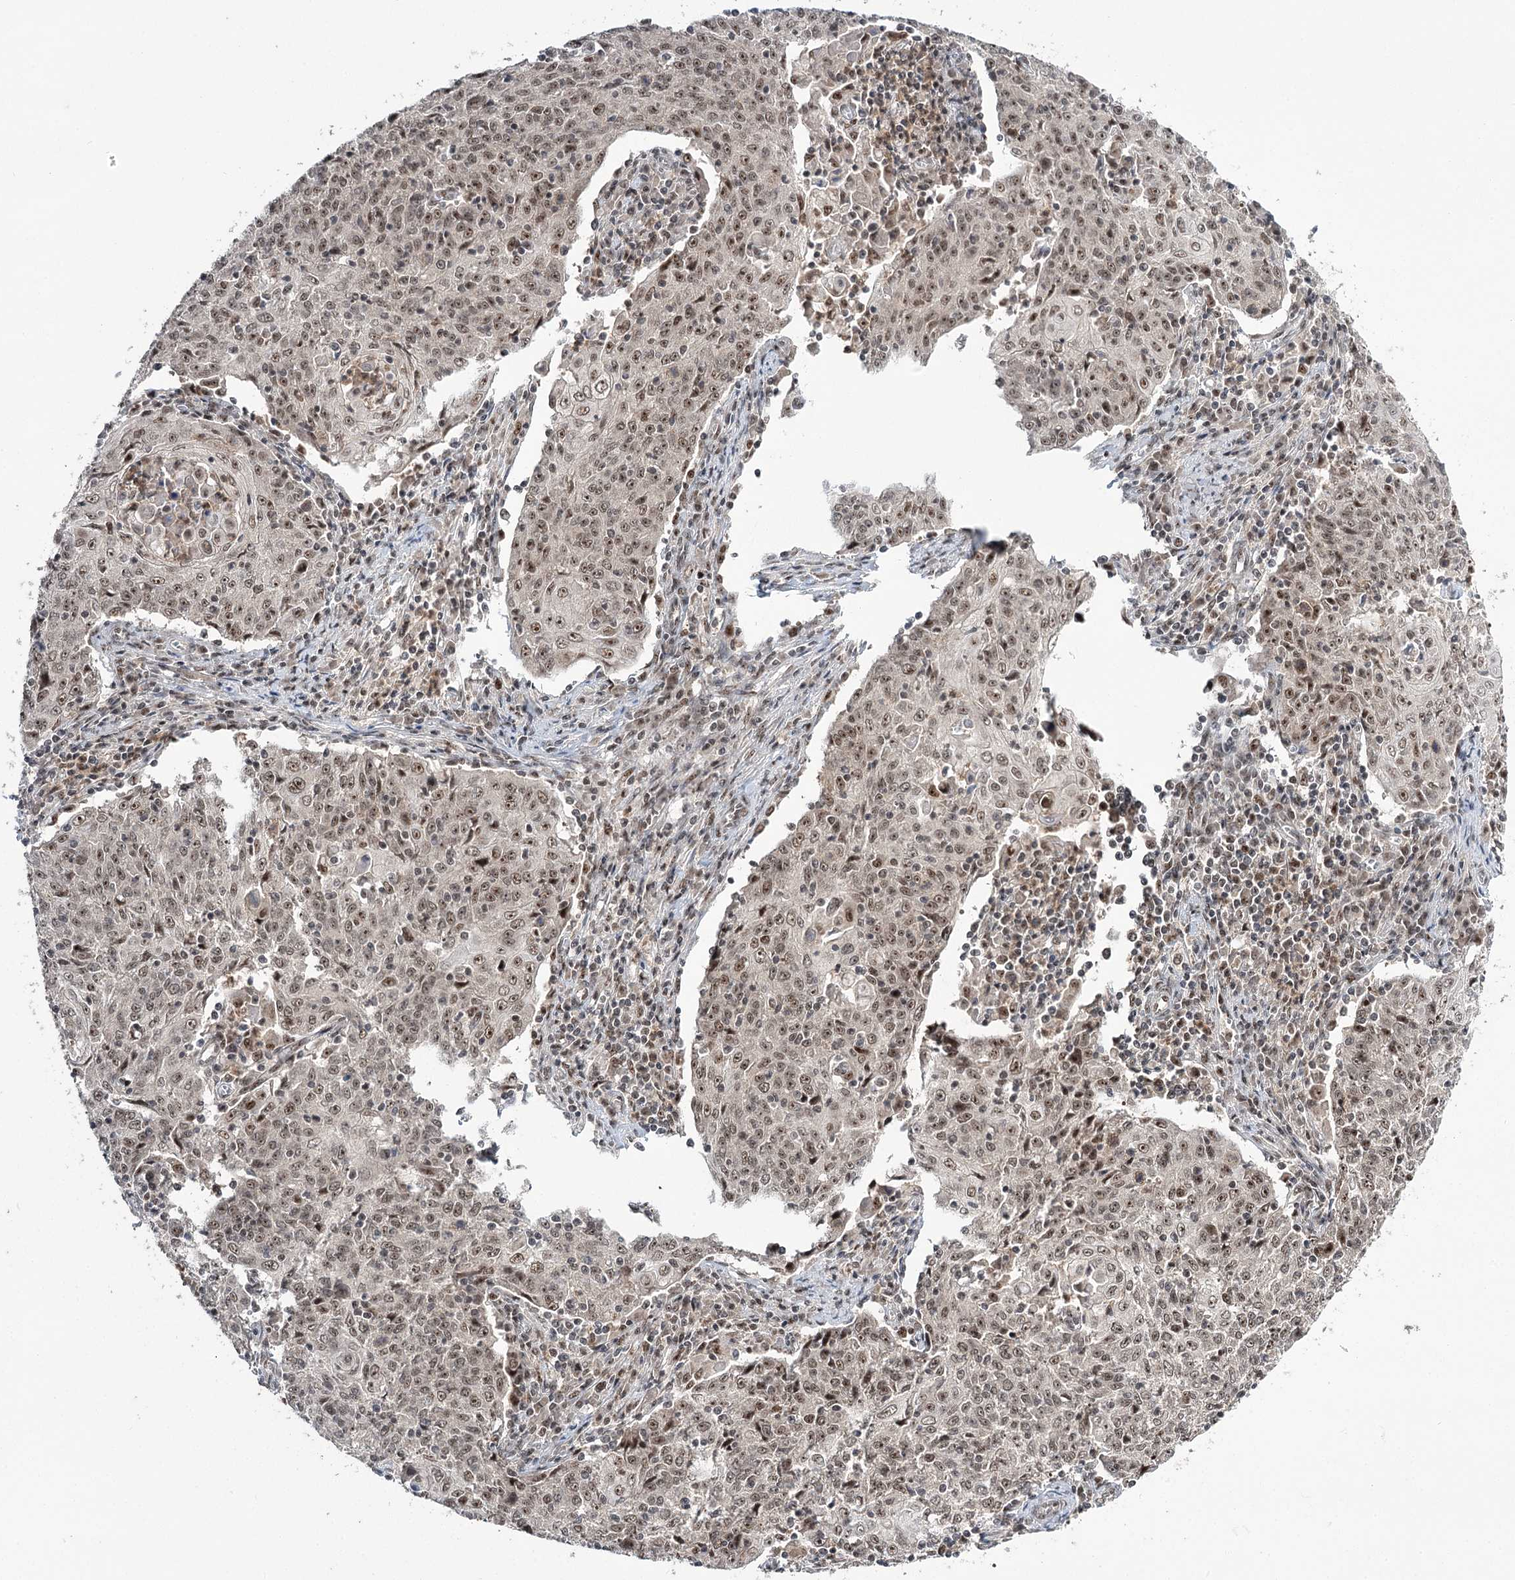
{"staining": {"intensity": "moderate", "quantity": ">75%", "location": "nuclear"}, "tissue": "cervical cancer", "cell_type": "Tumor cells", "image_type": "cancer", "snomed": [{"axis": "morphology", "description": "Squamous cell carcinoma, NOS"}, {"axis": "topography", "description": "Cervix"}], "caption": "Moderate nuclear expression for a protein is appreciated in about >75% of tumor cells of cervical squamous cell carcinoma using immunohistochemistry (IHC).", "gene": "ERCC3", "patient": {"sex": "female", "age": 48}}